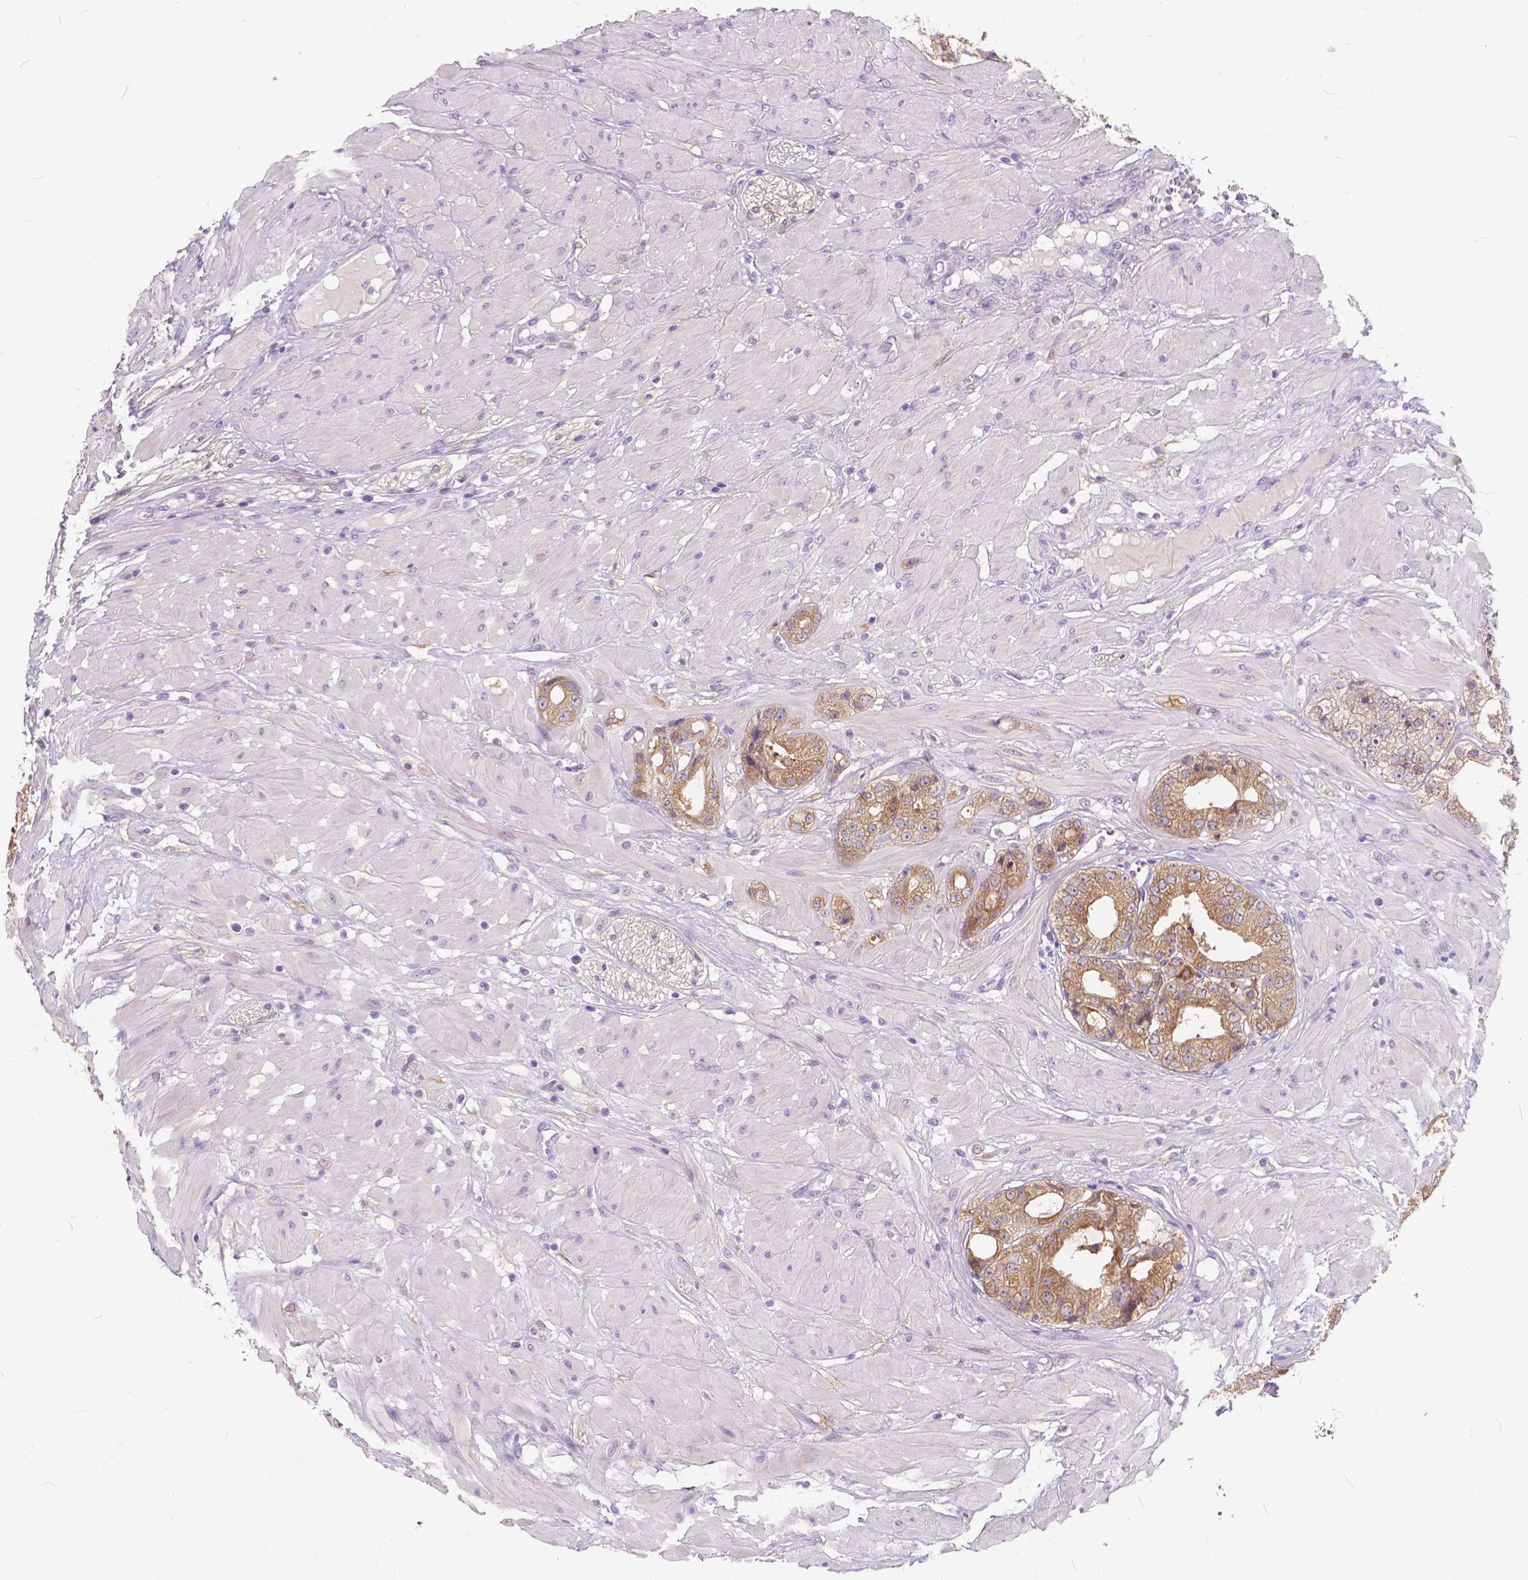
{"staining": {"intensity": "moderate", "quantity": ">75%", "location": "cytoplasmic/membranous"}, "tissue": "prostate cancer", "cell_type": "Tumor cells", "image_type": "cancer", "snomed": [{"axis": "morphology", "description": "Adenocarcinoma, Low grade"}, {"axis": "topography", "description": "Prostate"}], "caption": "The photomicrograph reveals immunohistochemical staining of prostate adenocarcinoma (low-grade). There is moderate cytoplasmic/membranous expression is appreciated in about >75% of tumor cells. (brown staining indicates protein expression, while blue staining denotes nuclei).", "gene": "PEX11G", "patient": {"sex": "male", "age": 60}}